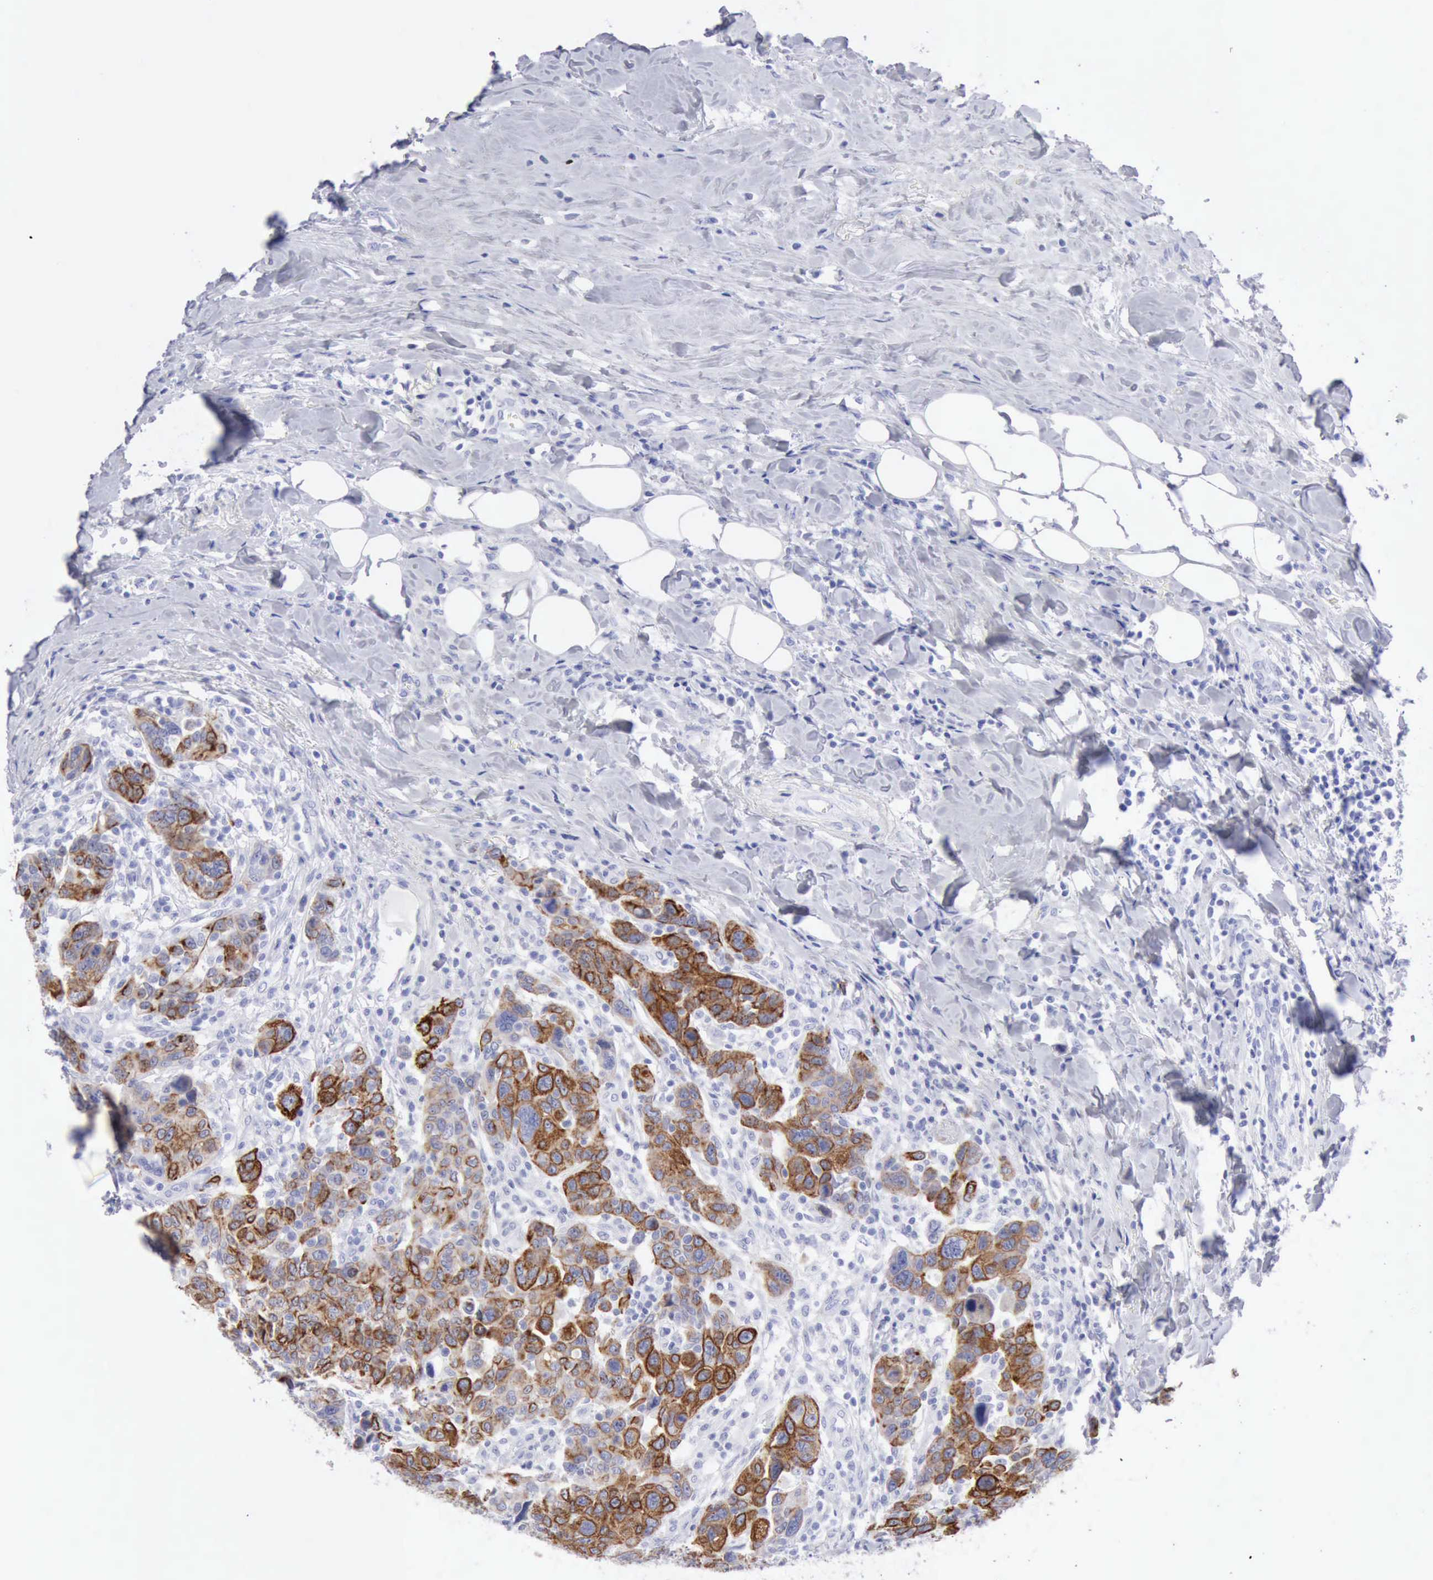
{"staining": {"intensity": "moderate", "quantity": "25%-75%", "location": "cytoplasmic/membranous"}, "tissue": "breast cancer", "cell_type": "Tumor cells", "image_type": "cancer", "snomed": [{"axis": "morphology", "description": "Duct carcinoma"}, {"axis": "topography", "description": "Breast"}], "caption": "Immunohistochemistry (DAB) staining of breast cancer (infiltrating ductal carcinoma) shows moderate cytoplasmic/membranous protein staining in about 25%-75% of tumor cells.", "gene": "KRT5", "patient": {"sex": "female", "age": 37}}